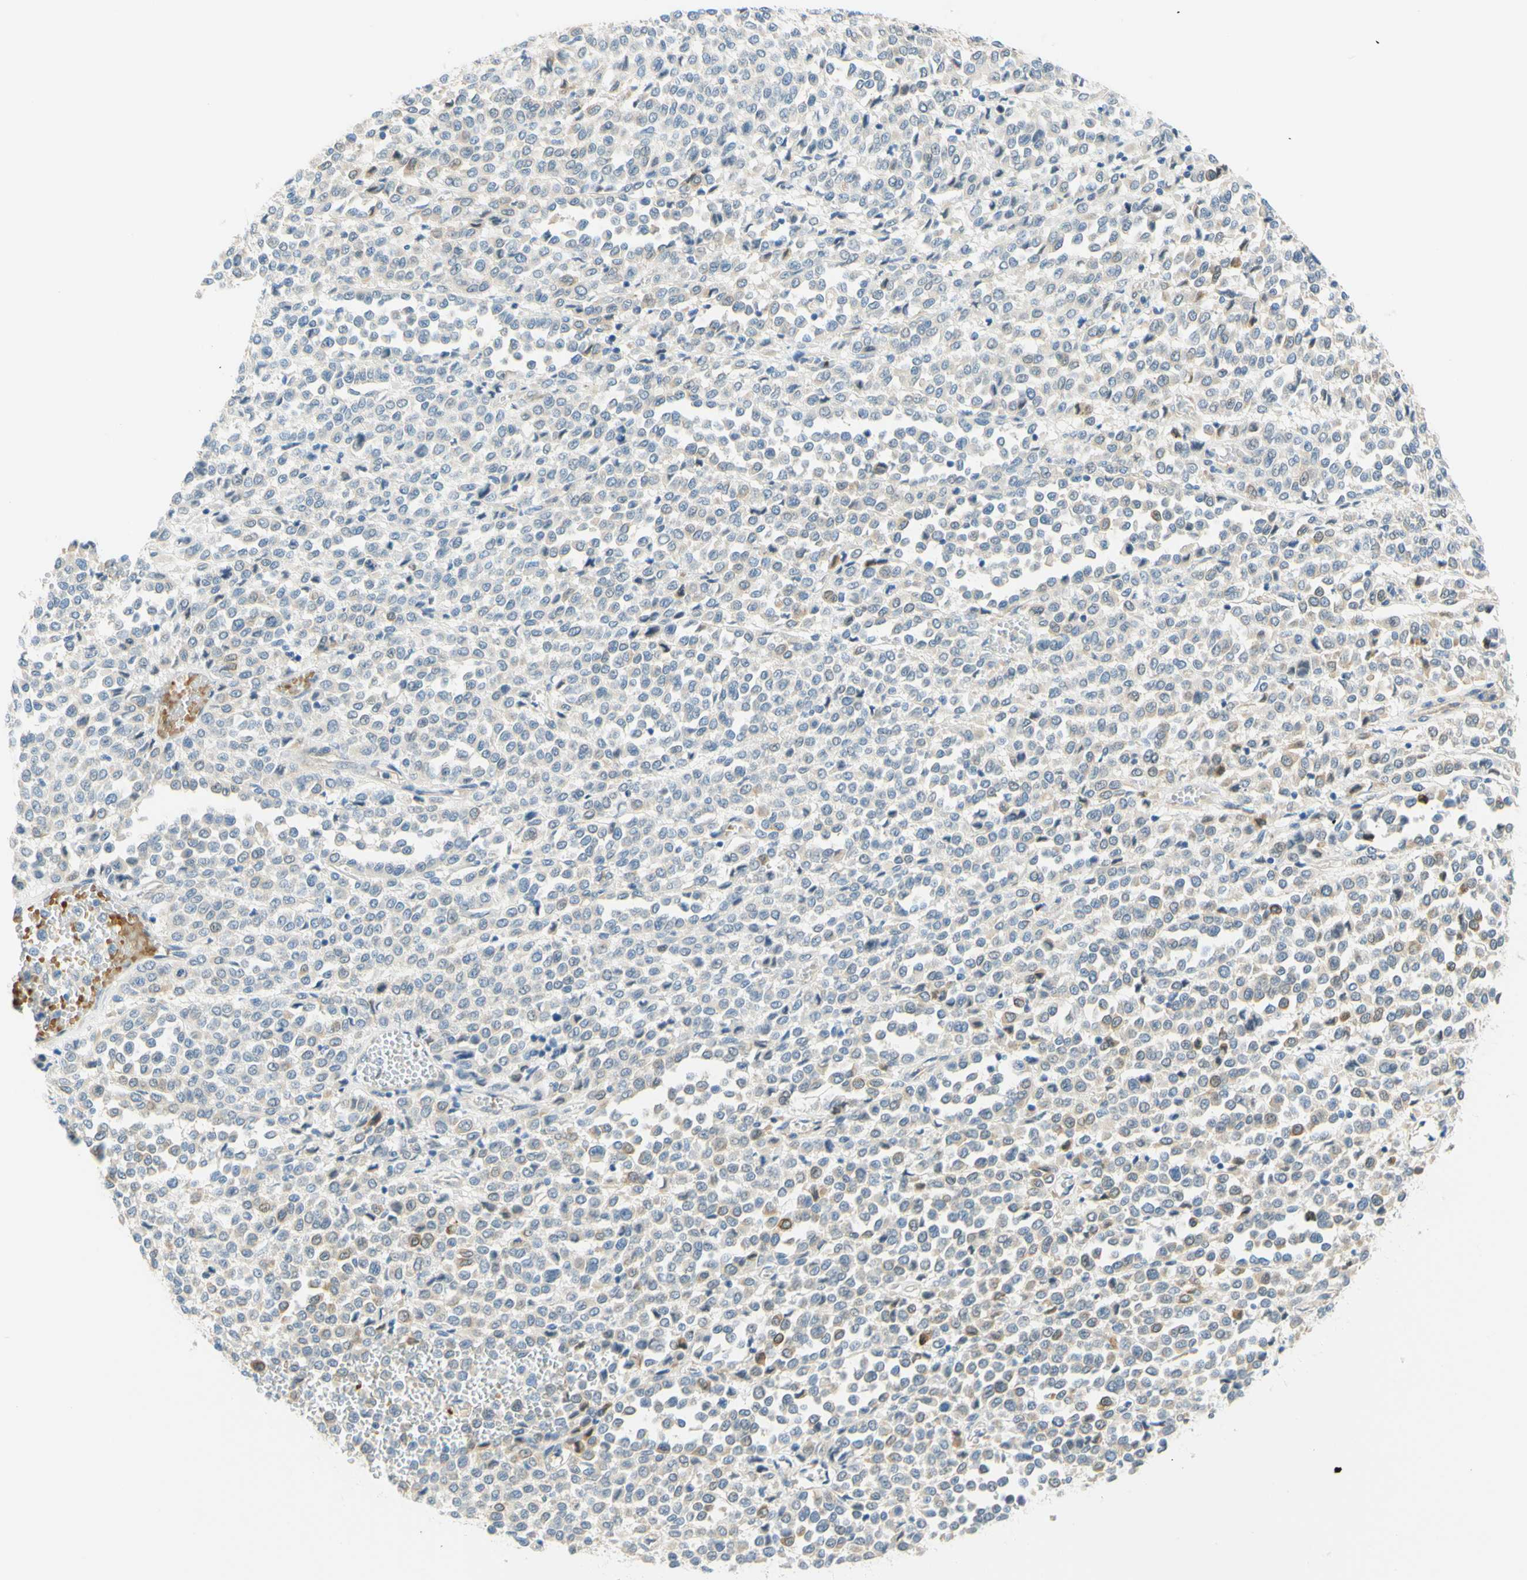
{"staining": {"intensity": "moderate", "quantity": "<25%", "location": "cytoplasmic/membranous"}, "tissue": "melanoma", "cell_type": "Tumor cells", "image_type": "cancer", "snomed": [{"axis": "morphology", "description": "Malignant melanoma, Metastatic site"}, {"axis": "topography", "description": "Pancreas"}], "caption": "A low amount of moderate cytoplasmic/membranous positivity is seen in about <25% of tumor cells in melanoma tissue. (Stains: DAB (3,3'-diaminobenzidine) in brown, nuclei in blue, Microscopy: brightfield microscopy at high magnification).", "gene": "ENTREP2", "patient": {"sex": "female", "age": 30}}